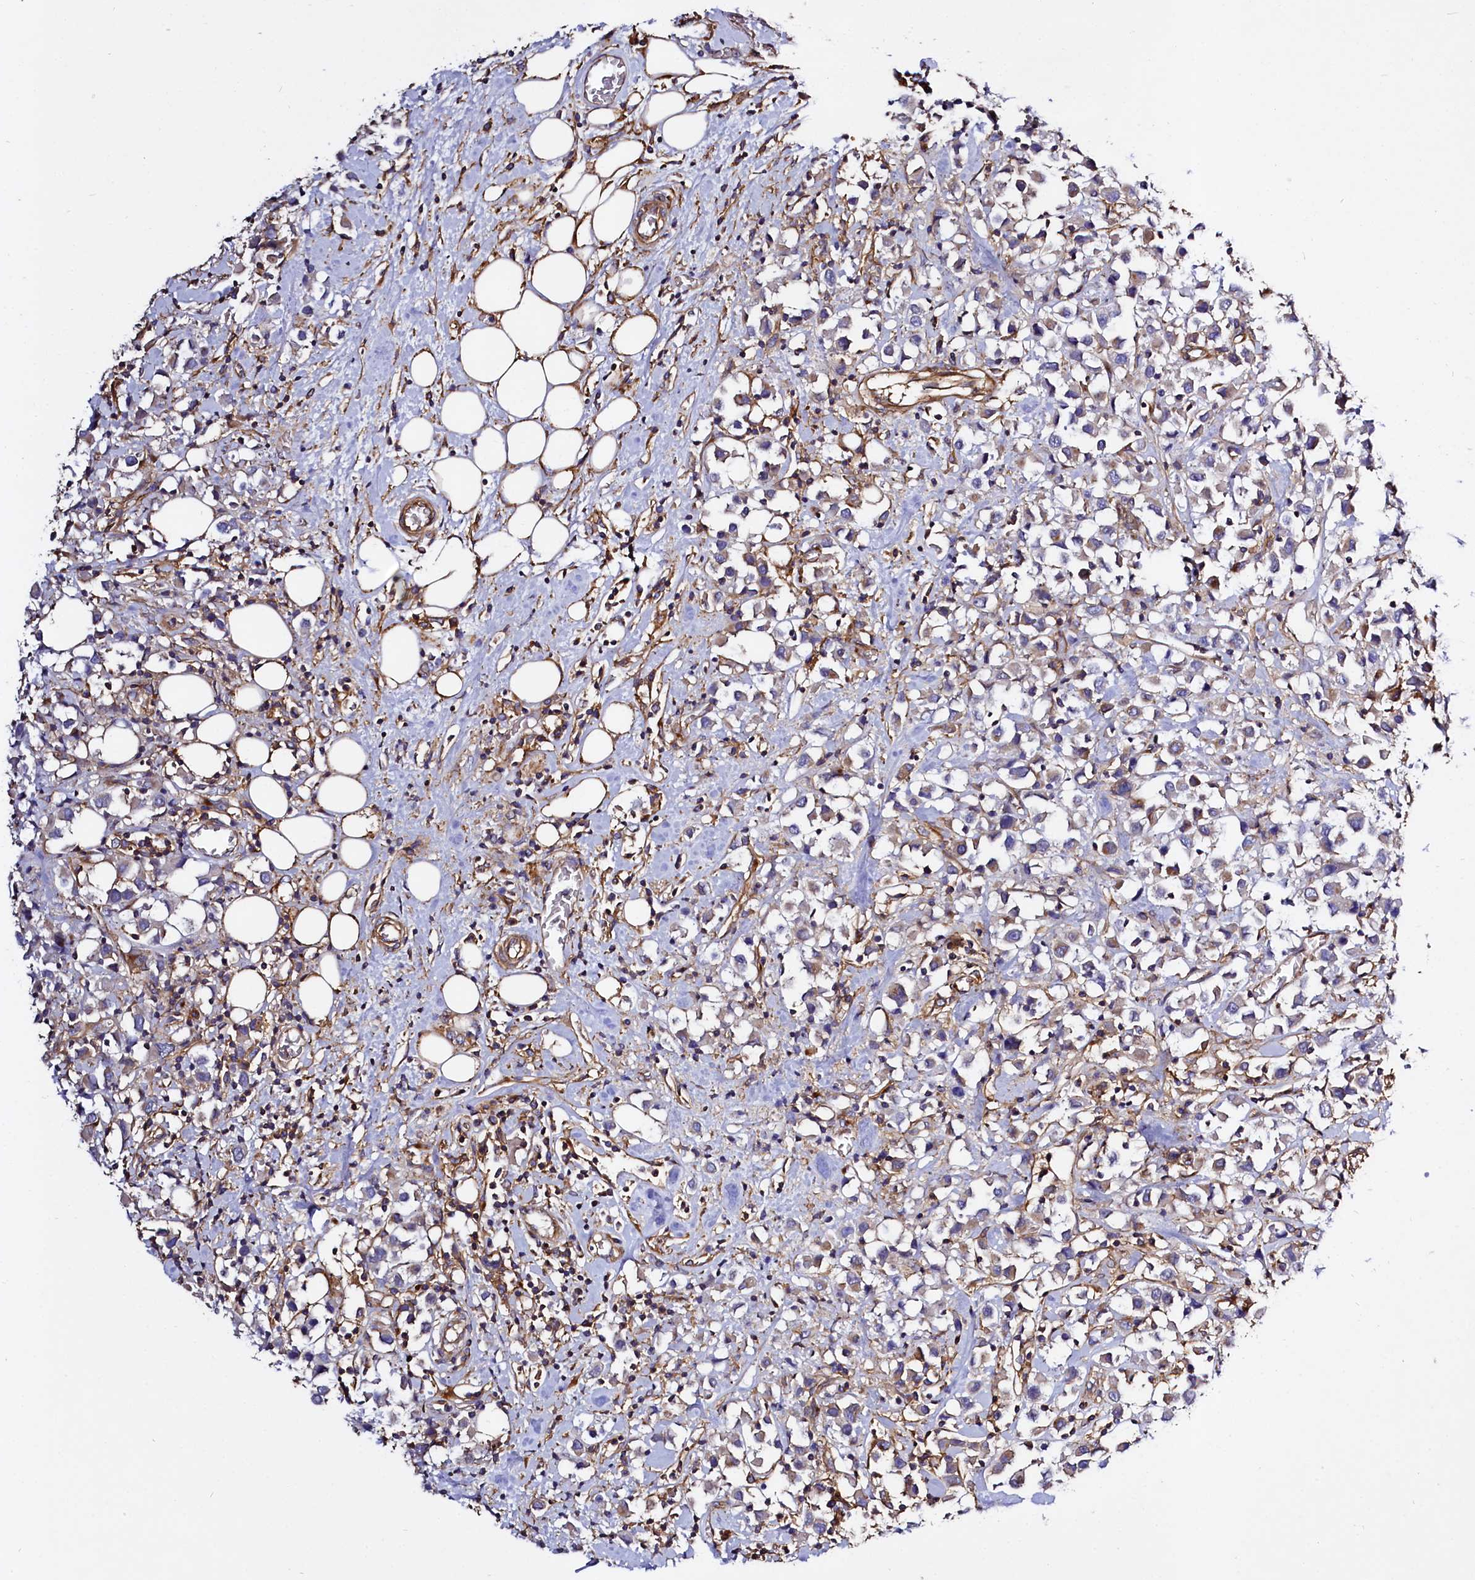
{"staining": {"intensity": "weak", "quantity": "<25%", "location": "cytoplasmic/membranous"}, "tissue": "breast cancer", "cell_type": "Tumor cells", "image_type": "cancer", "snomed": [{"axis": "morphology", "description": "Duct carcinoma"}, {"axis": "topography", "description": "Breast"}], "caption": "Protein analysis of breast cancer (infiltrating ductal carcinoma) reveals no significant staining in tumor cells.", "gene": "ANO6", "patient": {"sex": "female", "age": 61}}